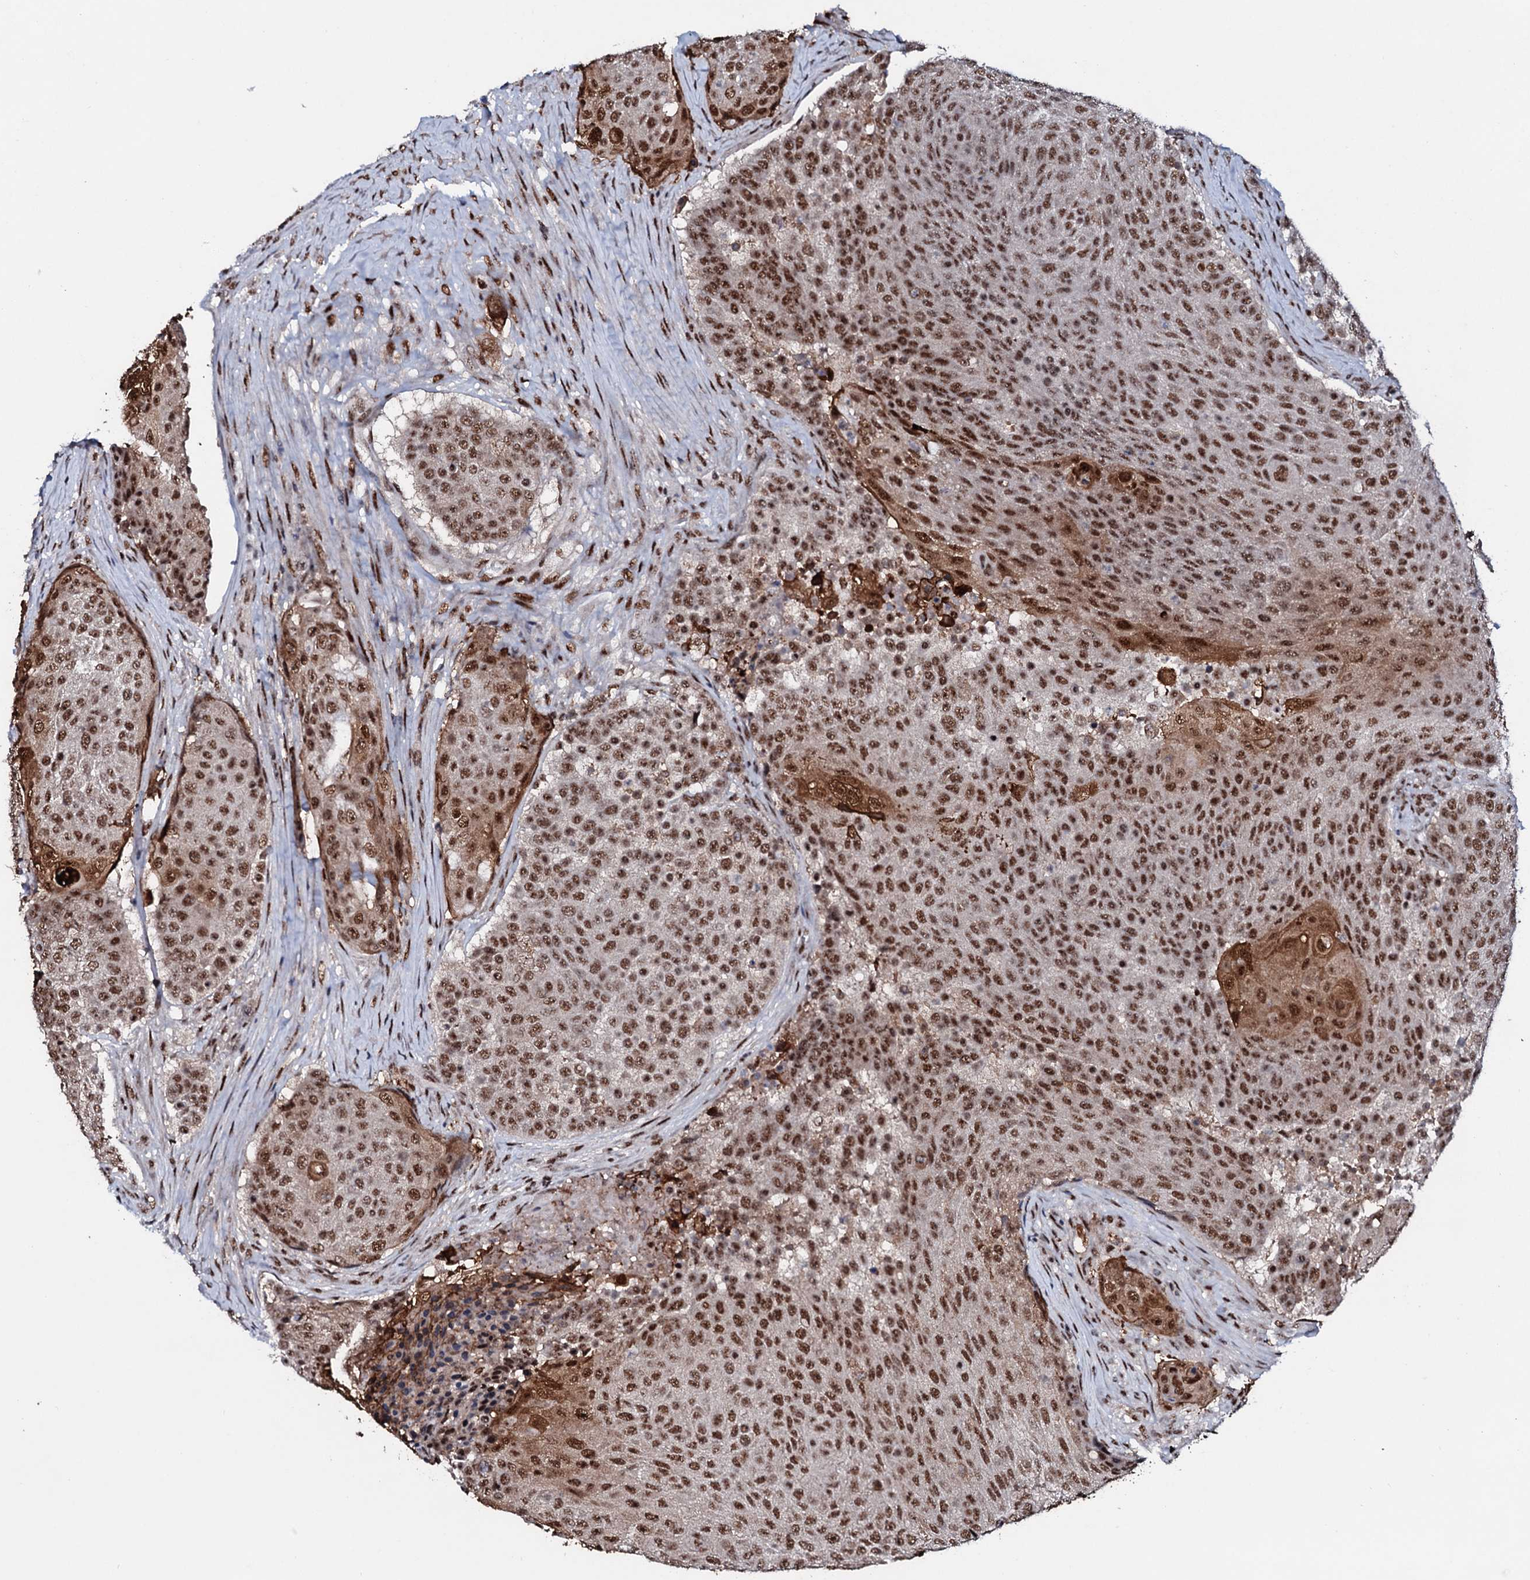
{"staining": {"intensity": "strong", "quantity": ">75%", "location": "nuclear"}, "tissue": "urothelial cancer", "cell_type": "Tumor cells", "image_type": "cancer", "snomed": [{"axis": "morphology", "description": "Urothelial carcinoma, High grade"}, {"axis": "topography", "description": "Urinary bladder"}], "caption": "Protein positivity by immunohistochemistry (IHC) exhibits strong nuclear positivity in about >75% of tumor cells in urothelial cancer.", "gene": "PRPF18", "patient": {"sex": "female", "age": 63}}